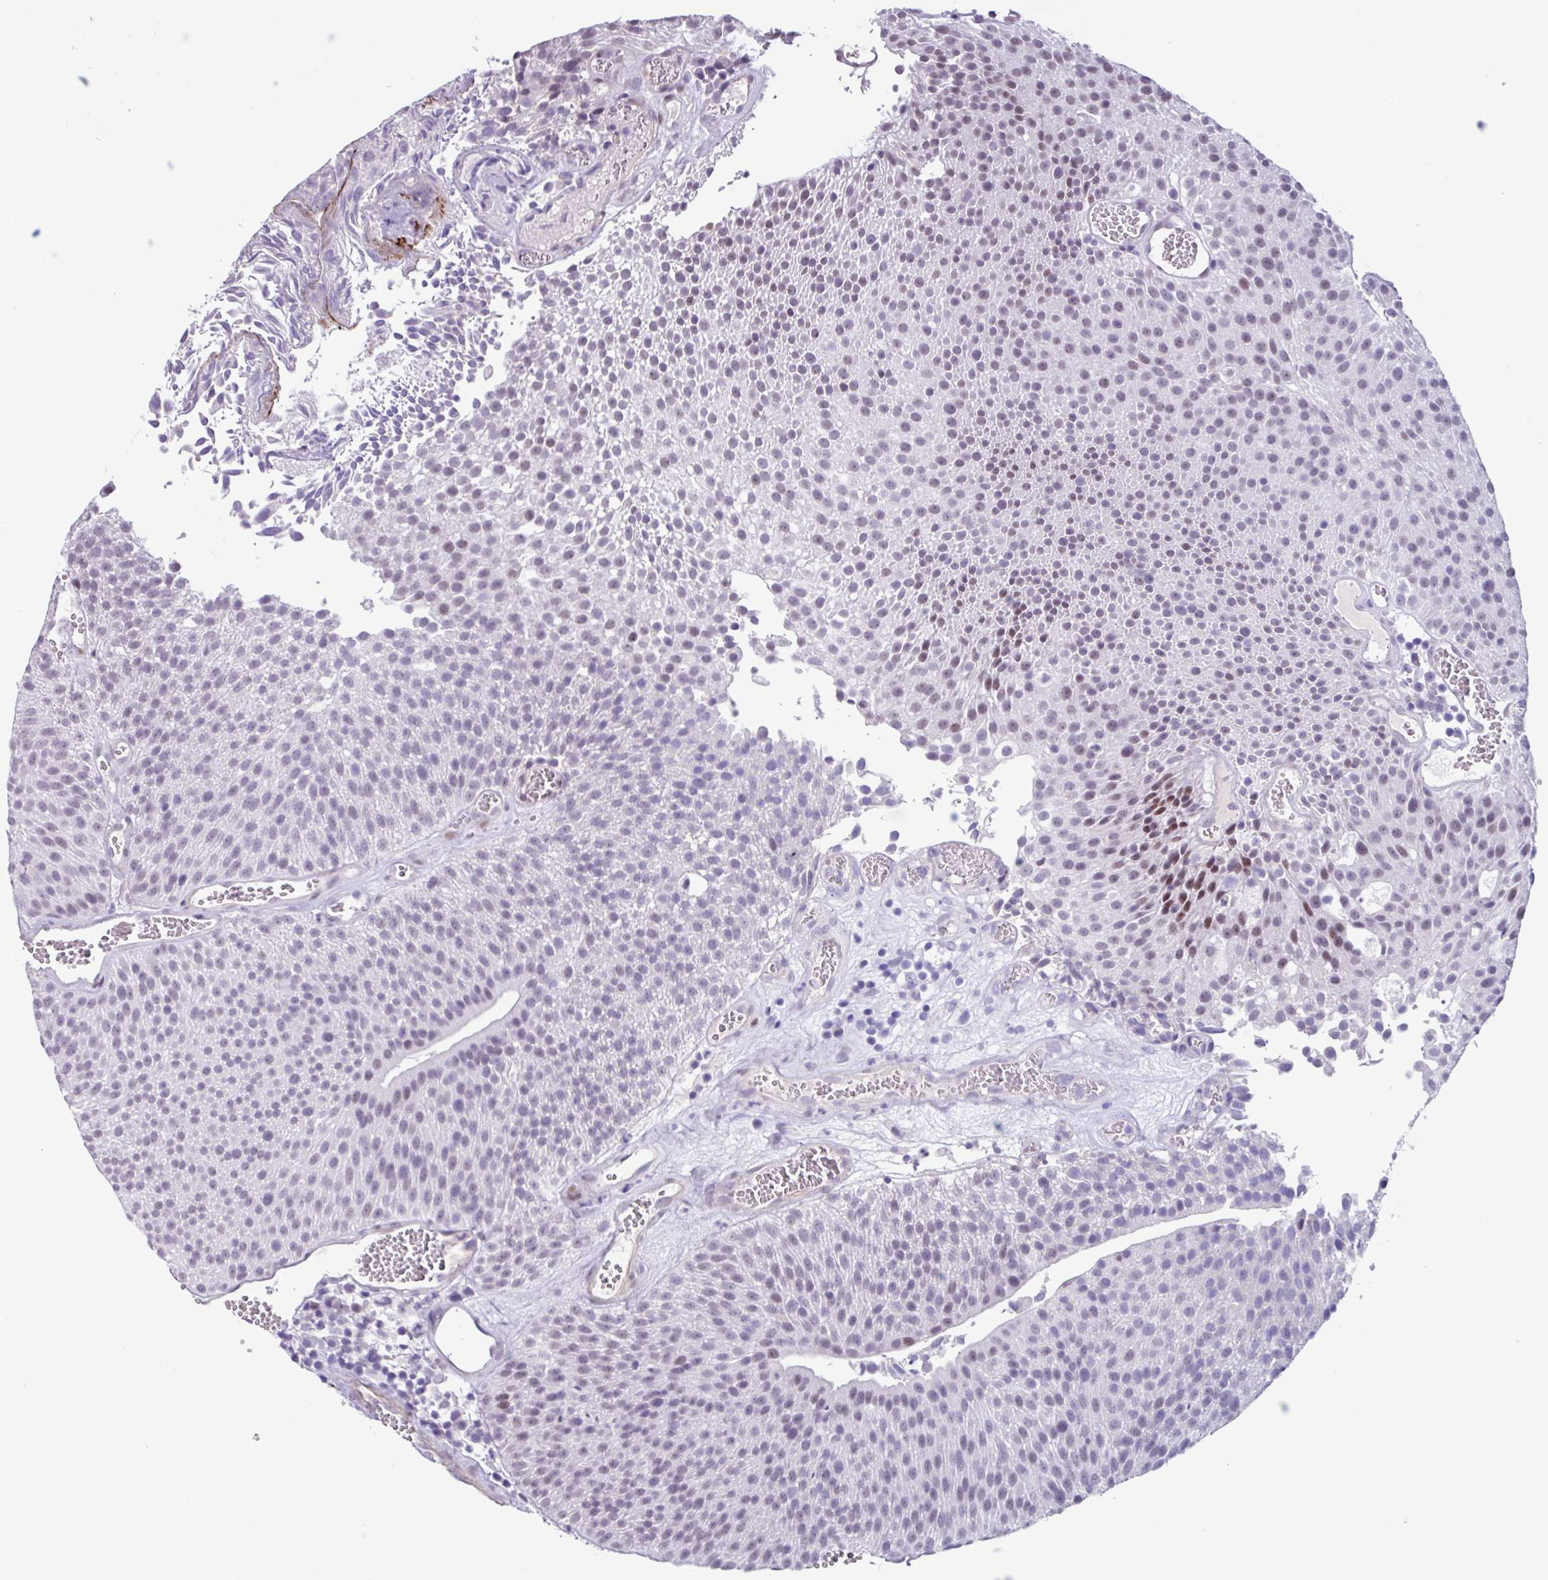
{"staining": {"intensity": "moderate", "quantity": "<25%", "location": "nuclear"}, "tissue": "urothelial cancer", "cell_type": "Tumor cells", "image_type": "cancer", "snomed": [{"axis": "morphology", "description": "Urothelial carcinoma, Low grade"}, {"axis": "topography", "description": "Urinary bladder"}], "caption": "Protein staining of urothelial carcinoma (low-grade) tissue shows moderate nuclear expression in about <25% of tumor cells.", "gene": "OTX1", "patient": {"sex": "female", "age": 79}}